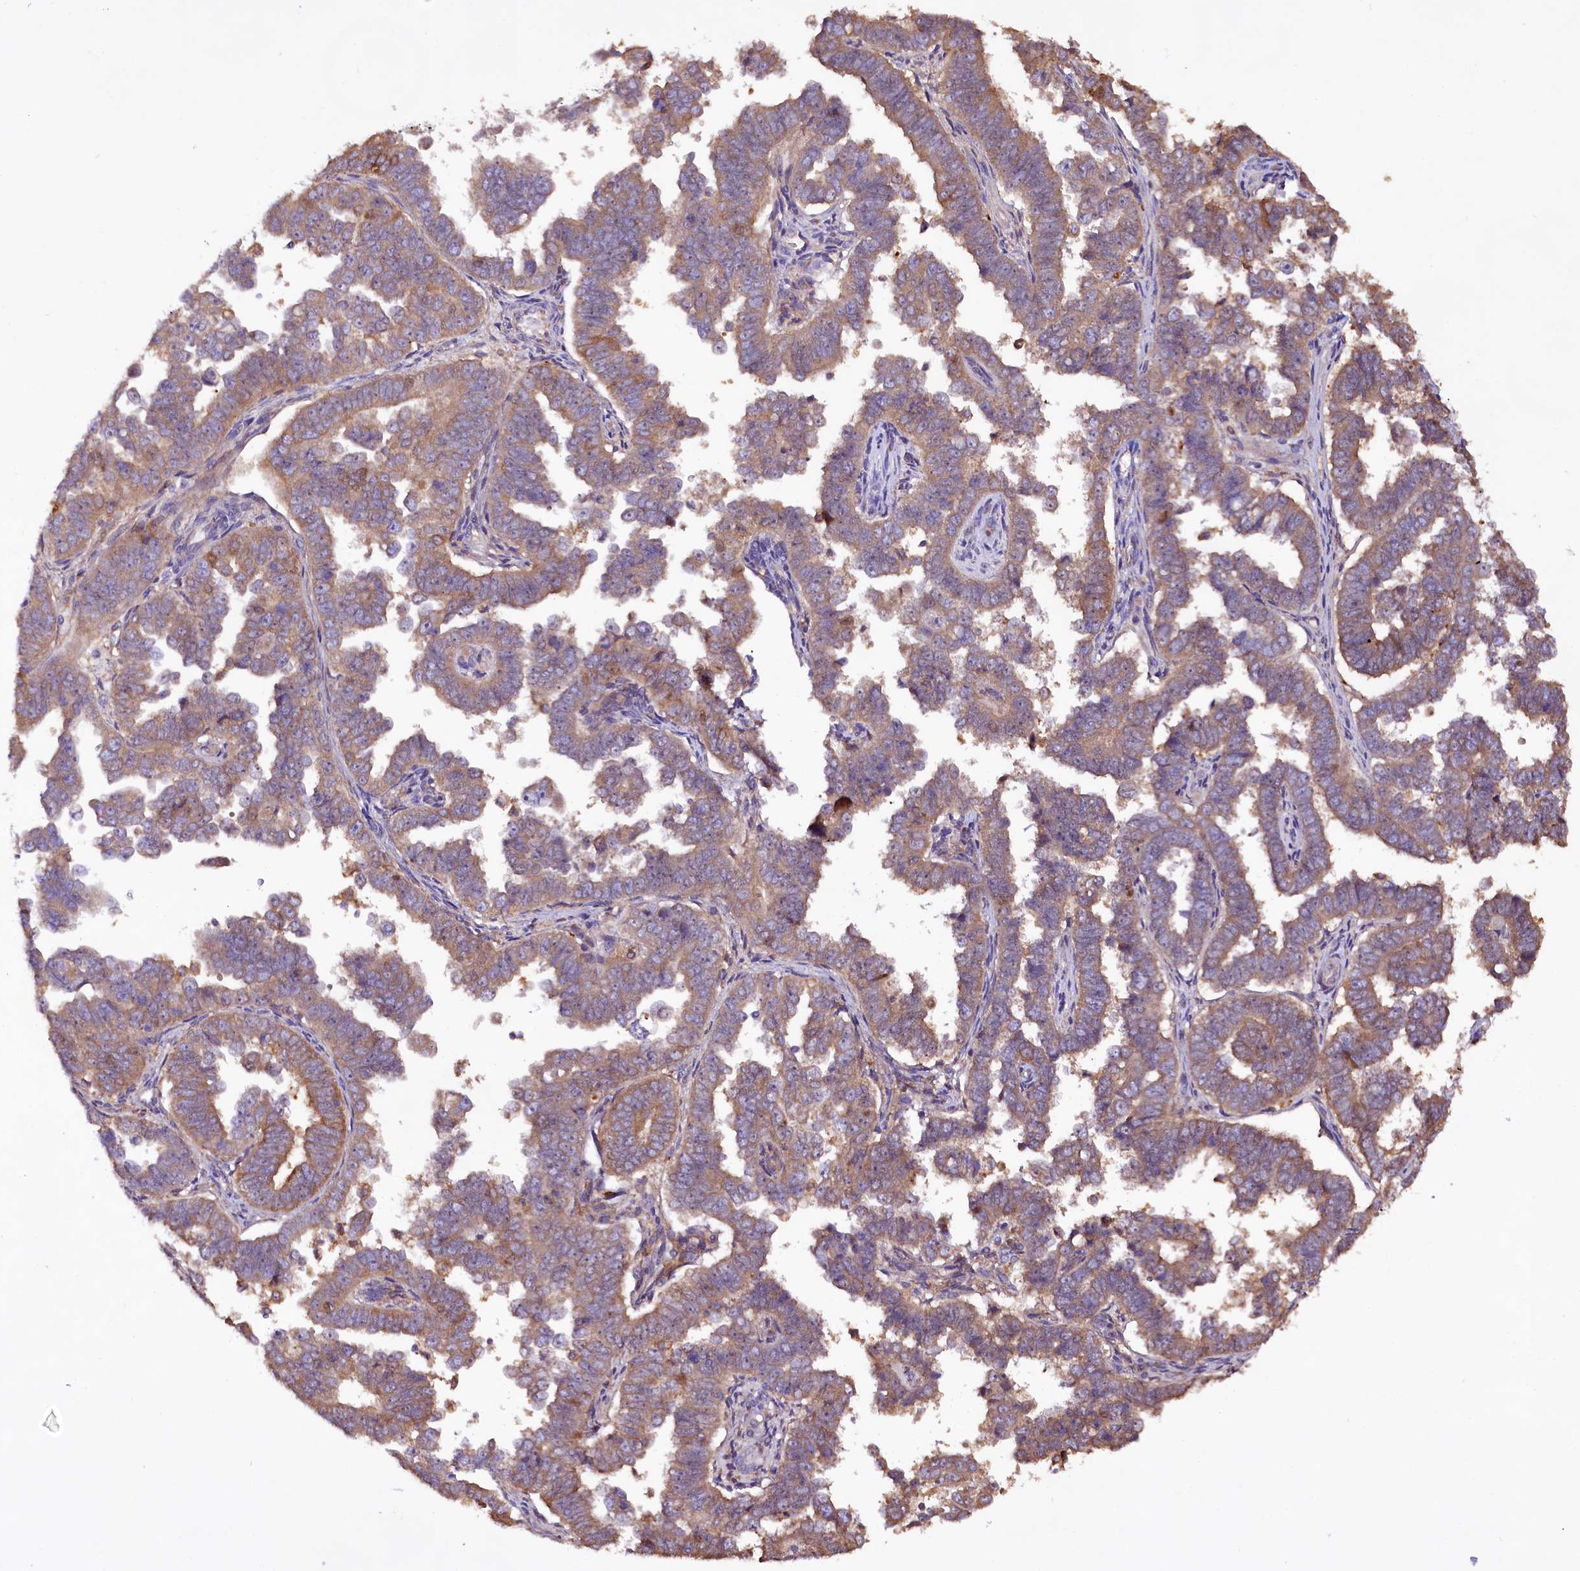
{"staining": {"intensity": "moderate", "quantity": "25%-75%", "location": "cytoplasmic/membranous"}, "tissue": "endometrial cancer", "cell_type": "Tumor cells", "image_type": "cancer", "snomed": [{"axis": "morphology", "description": "Adenocarcinoma, NOS"}, {"axis": "topography", "description": "Endometrium"}], "caption": "Endometrial cancer tissue exhibits moderate cytoplasmic/membranous staining in approximately 25%-75% of tumor cells", "gene": "DMXL2", "patient": {"sex": "female", "age": 75}}